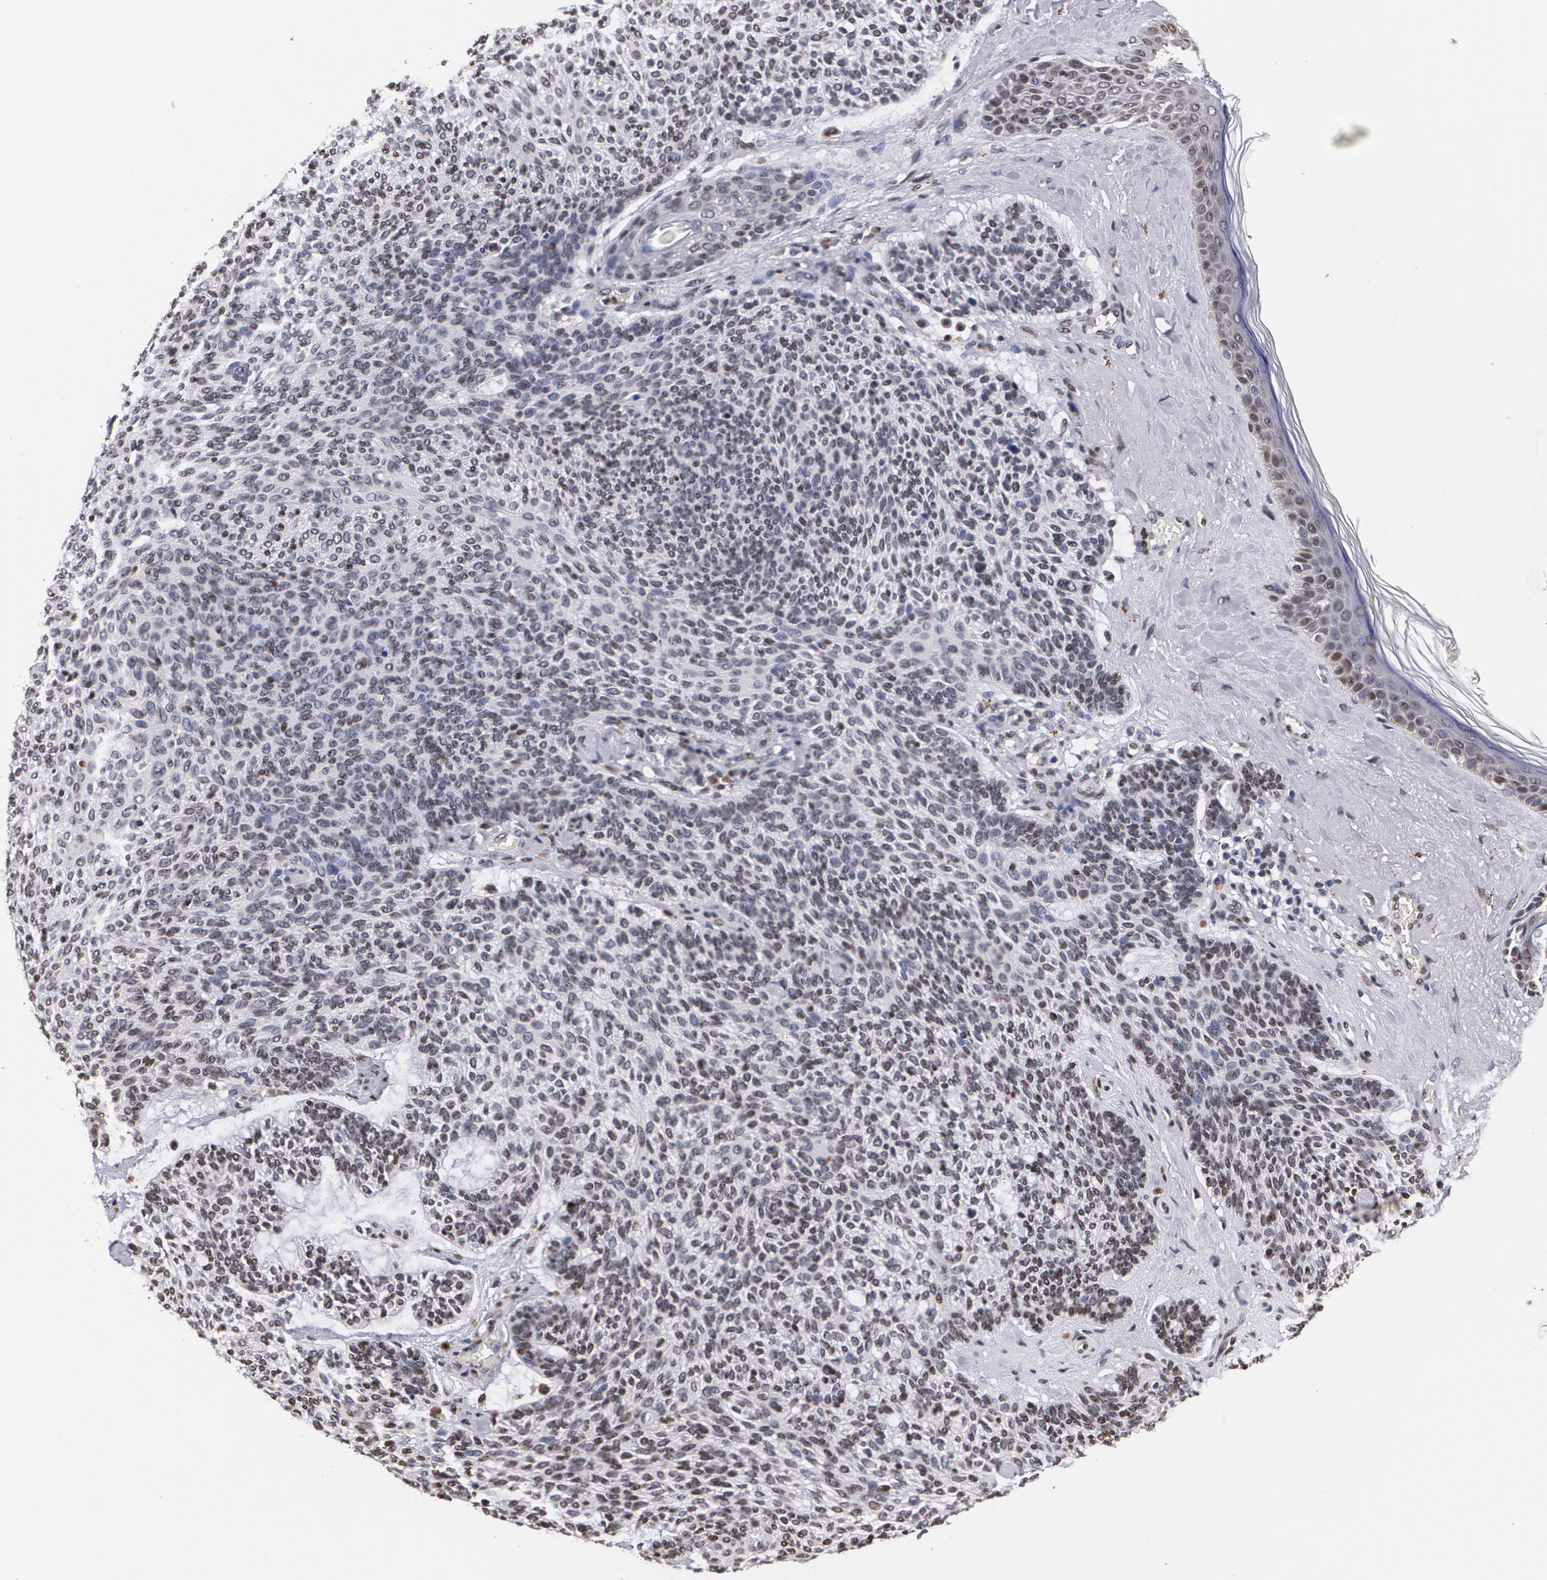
{"staining": {"intensity": "negative", "quantity": "none", "location": "none"}, "tissue": "skin cancer", "cell_type": "Tumor cells", "image_type": "cancer", "snomed": [{"axis": "morphology", "description": "Normal tissue, NOS"}, {"axis": "morphology", "description": "Basal cell carcinoma"}, {"axis": "topography", "description": "Skin"}], "caption": "There is no significant staining in tumor cells of skin cancer (basal cell carcinoma).", "gene": "MVP", "patient": {"sex": "female", "age": 70}}